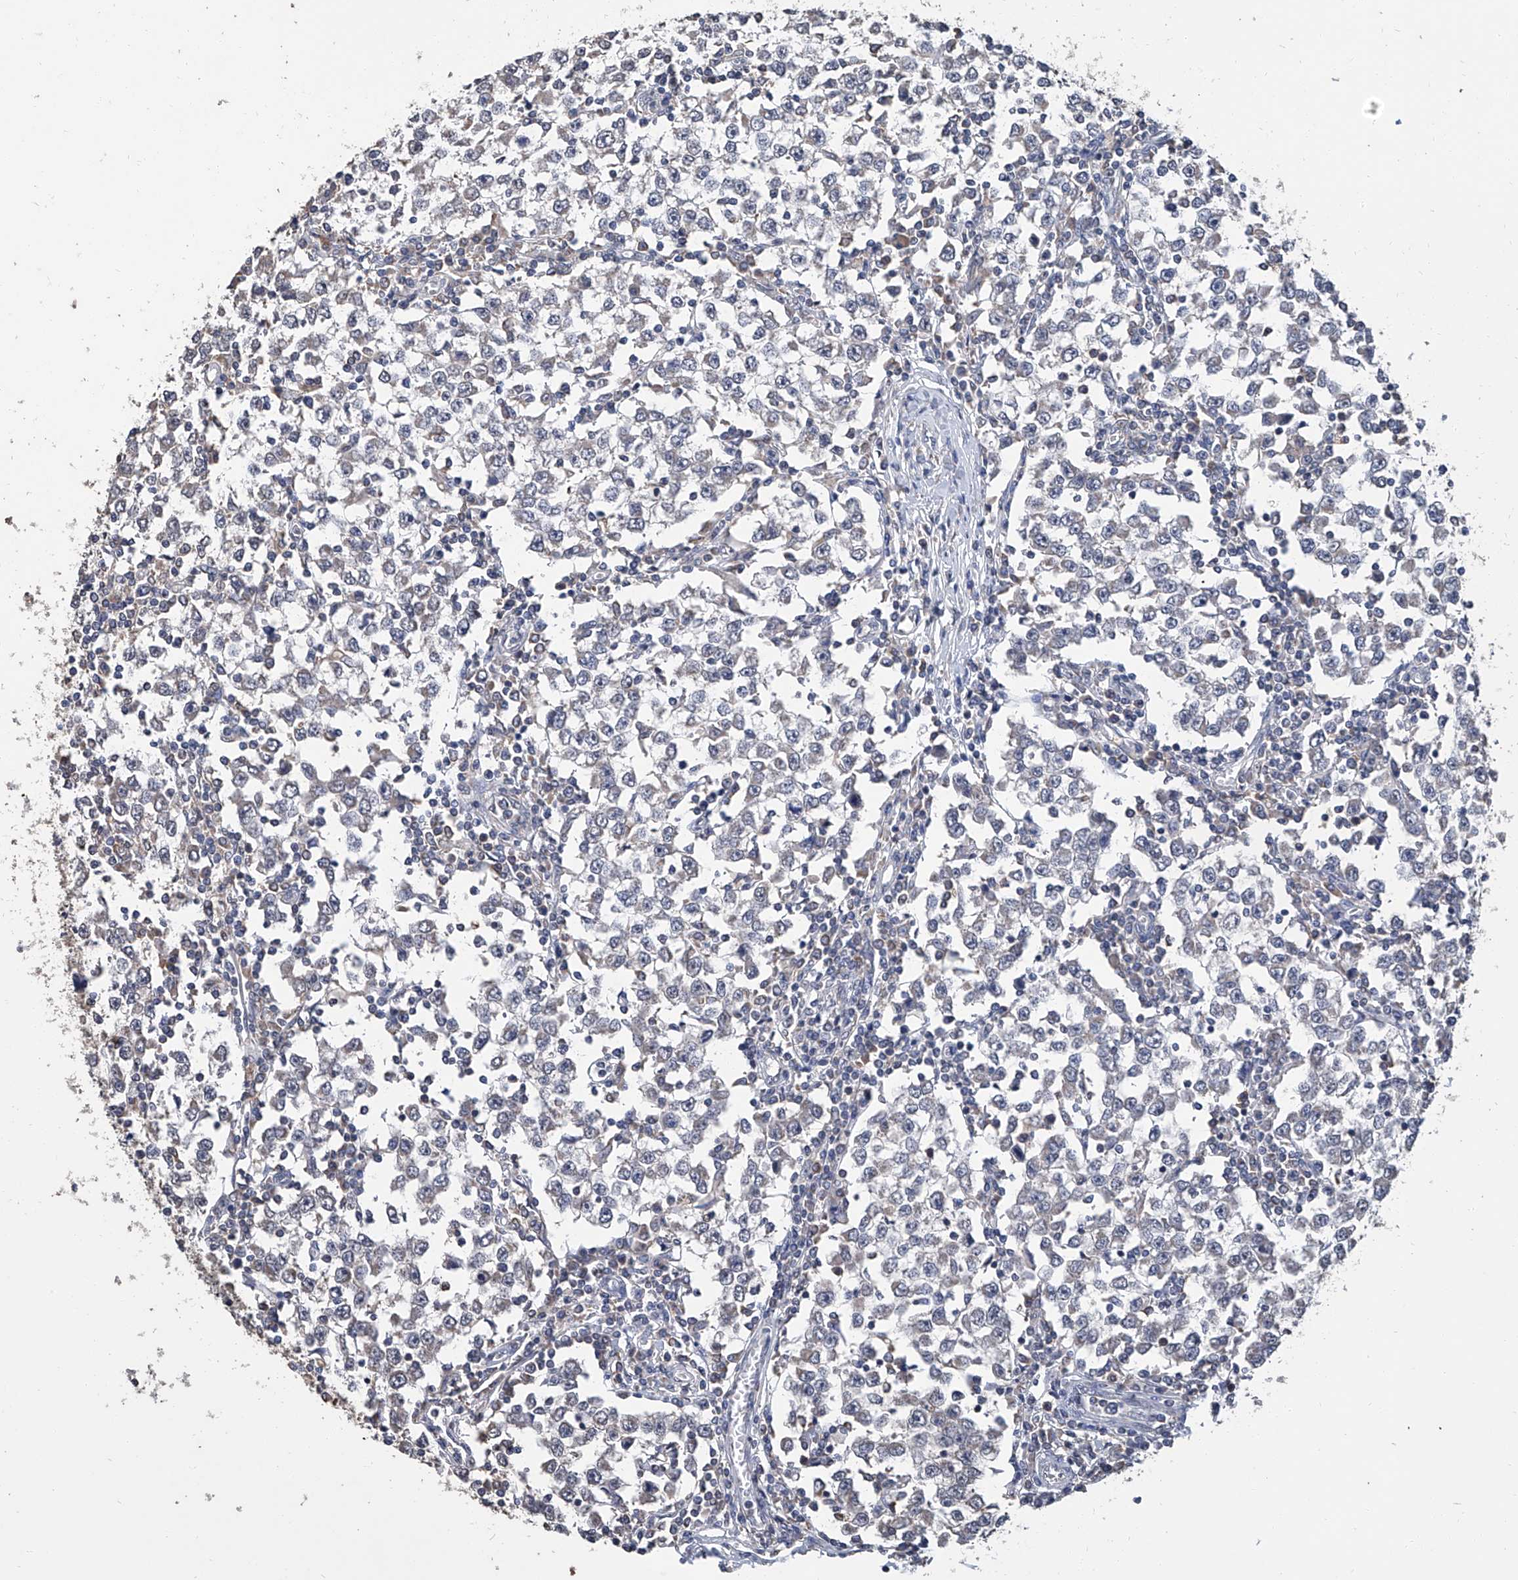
{"staining": {"intensity": "negative", "quantity": "none", "location": "none"}, "tissue": "testis cancer", "cell_type": "Tumor cells", "image_type": "cancer", "snomed": [{"axis": "morphology", "description": "Seminoma, NOS"}, {"axis": "topography", "description": "Testis"}], "caption": "This is a micrograph of immunohistochemistry (IHC) staining of seminoma (testis), which shows no staining in tumor cells.", "gene": "GPT", "patient": {"sex": "male", "age": 65}}